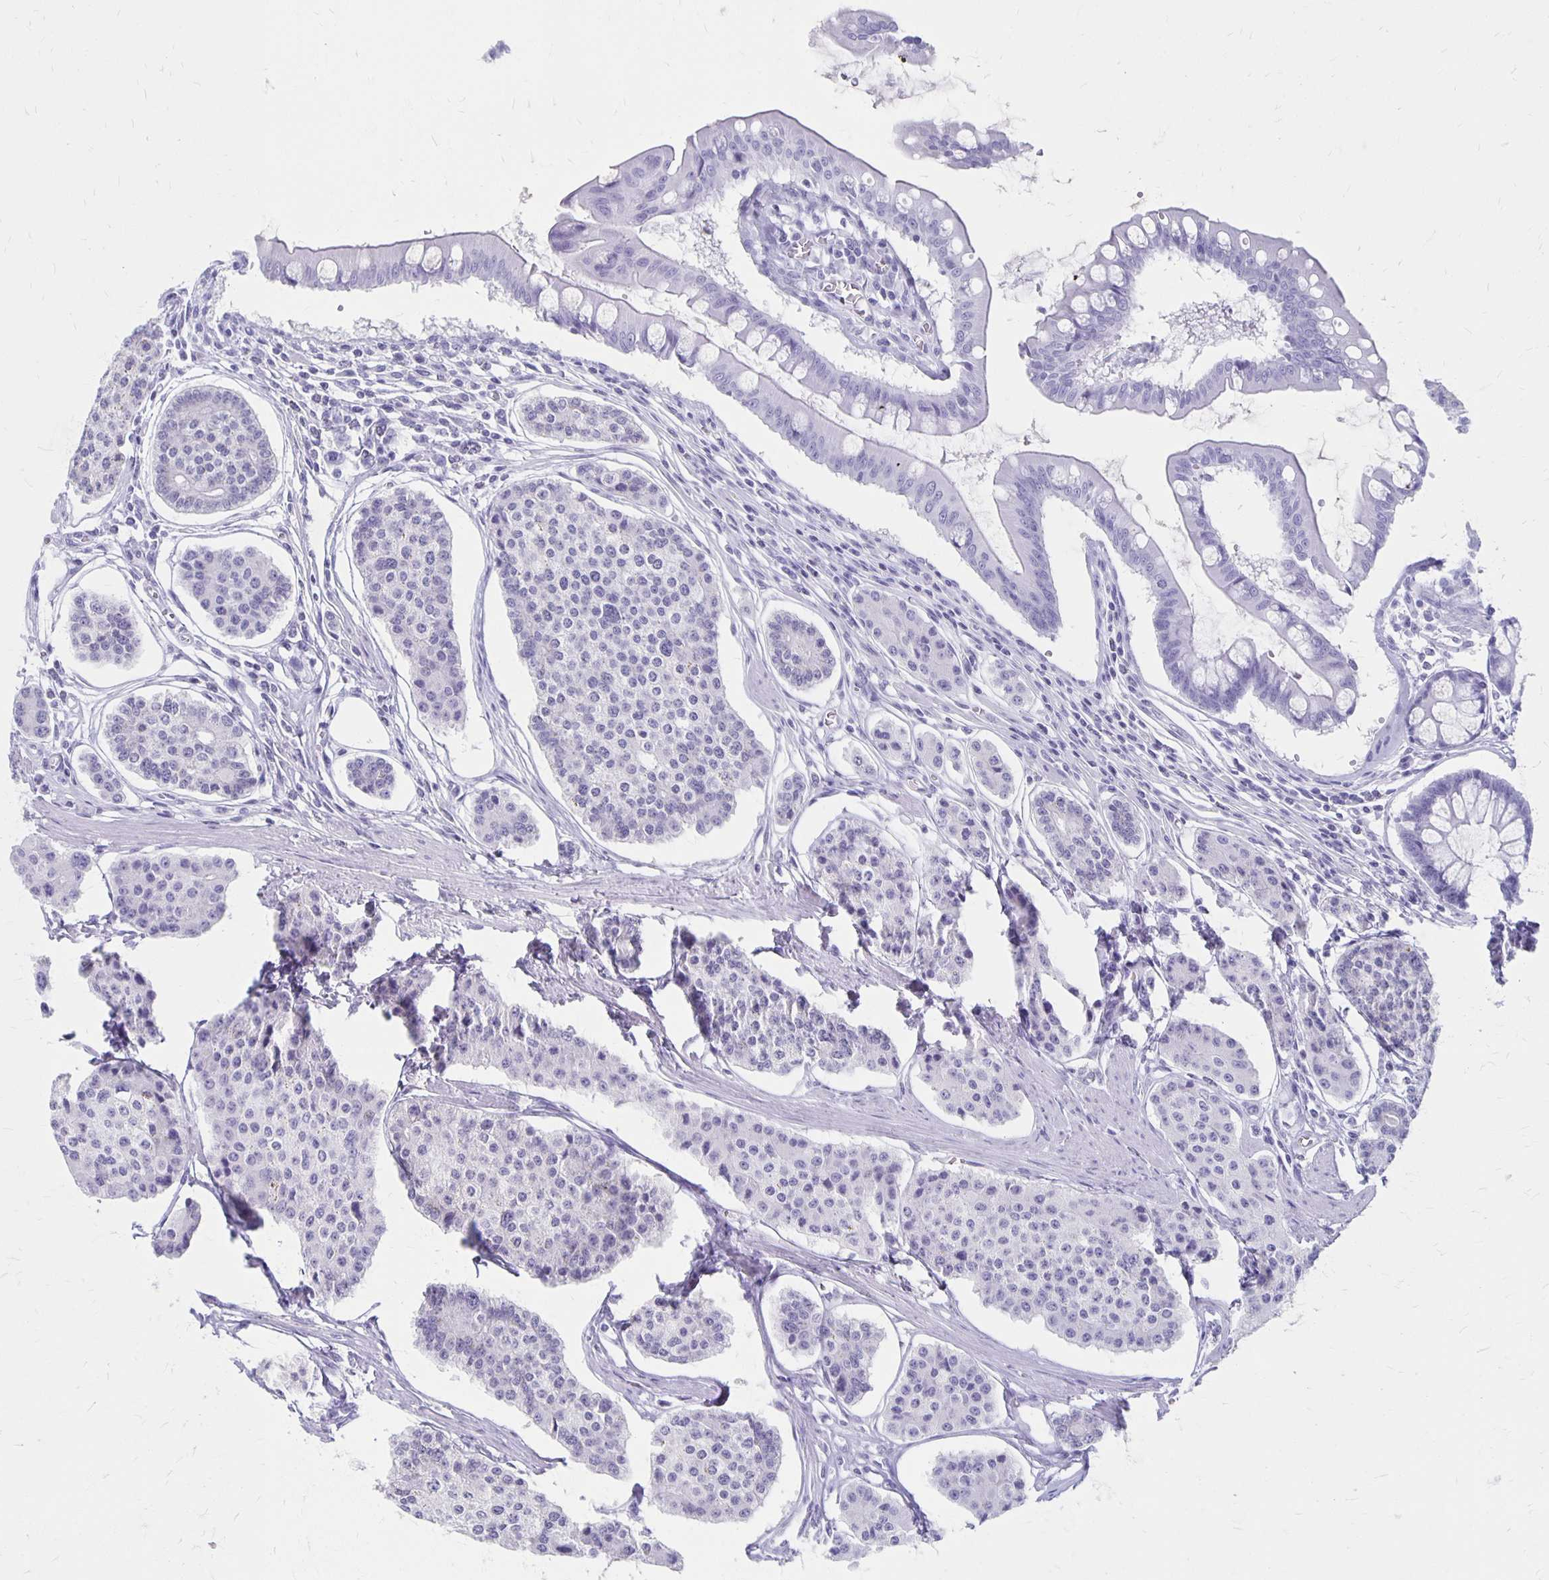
{"staining": {"intensity": "negative", "quantity": "none", "location": "none"}, "tissue": "carcinoid", "cell_type": "Tumor cells", "image_type": "cancer", "snomed": [{"axis": "morphology", "description": "Carcinoid, malignant, NOS"}, {"axis": "topography", "description": "Small intestine"}], "caption": "Human malignant carcinoid stained for a protein using immunohistochemistry reveals no expression in tumor cells.", "gene": "MAGEC2", "patient": {"sex": "female", "age": 65}}